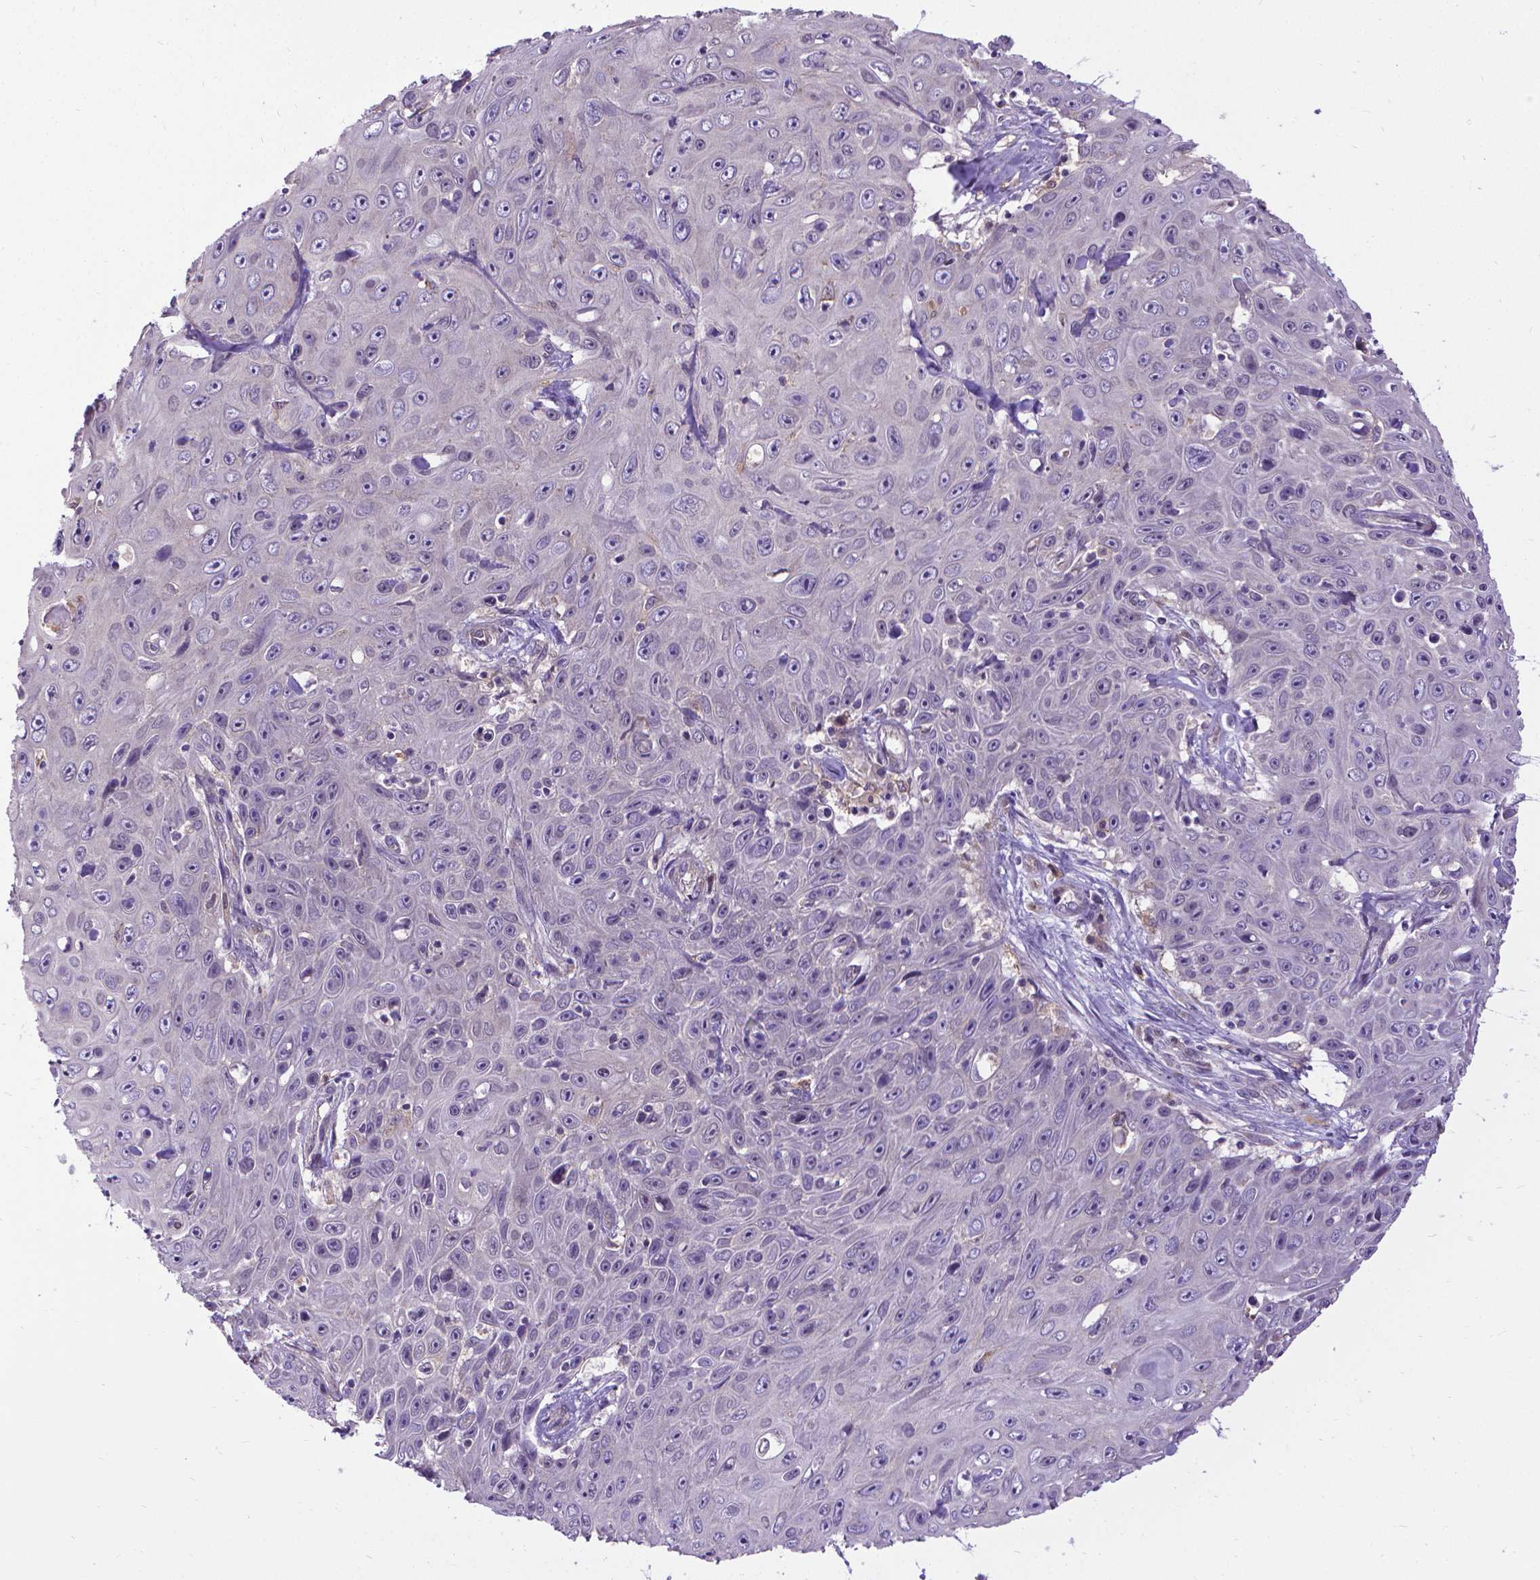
{"staining": {"intensity": "negative", "quantity": "none", "location": "none"}, "tissue": "skin cancer", "cell_type": "Tumor cells", "image_type": "cancer", "snomed": [{"axis": "morphology", "description": "Squamous cell carcinoma, NOS"}, {"axis": "topography", "description": "Skin"}], "caption": "Skin cancer was stained to show a protein in brown. There is no significant positivity in tumor cells.", "gene": "CFAP299", "patient": {"sex": "male", "age": 82}}